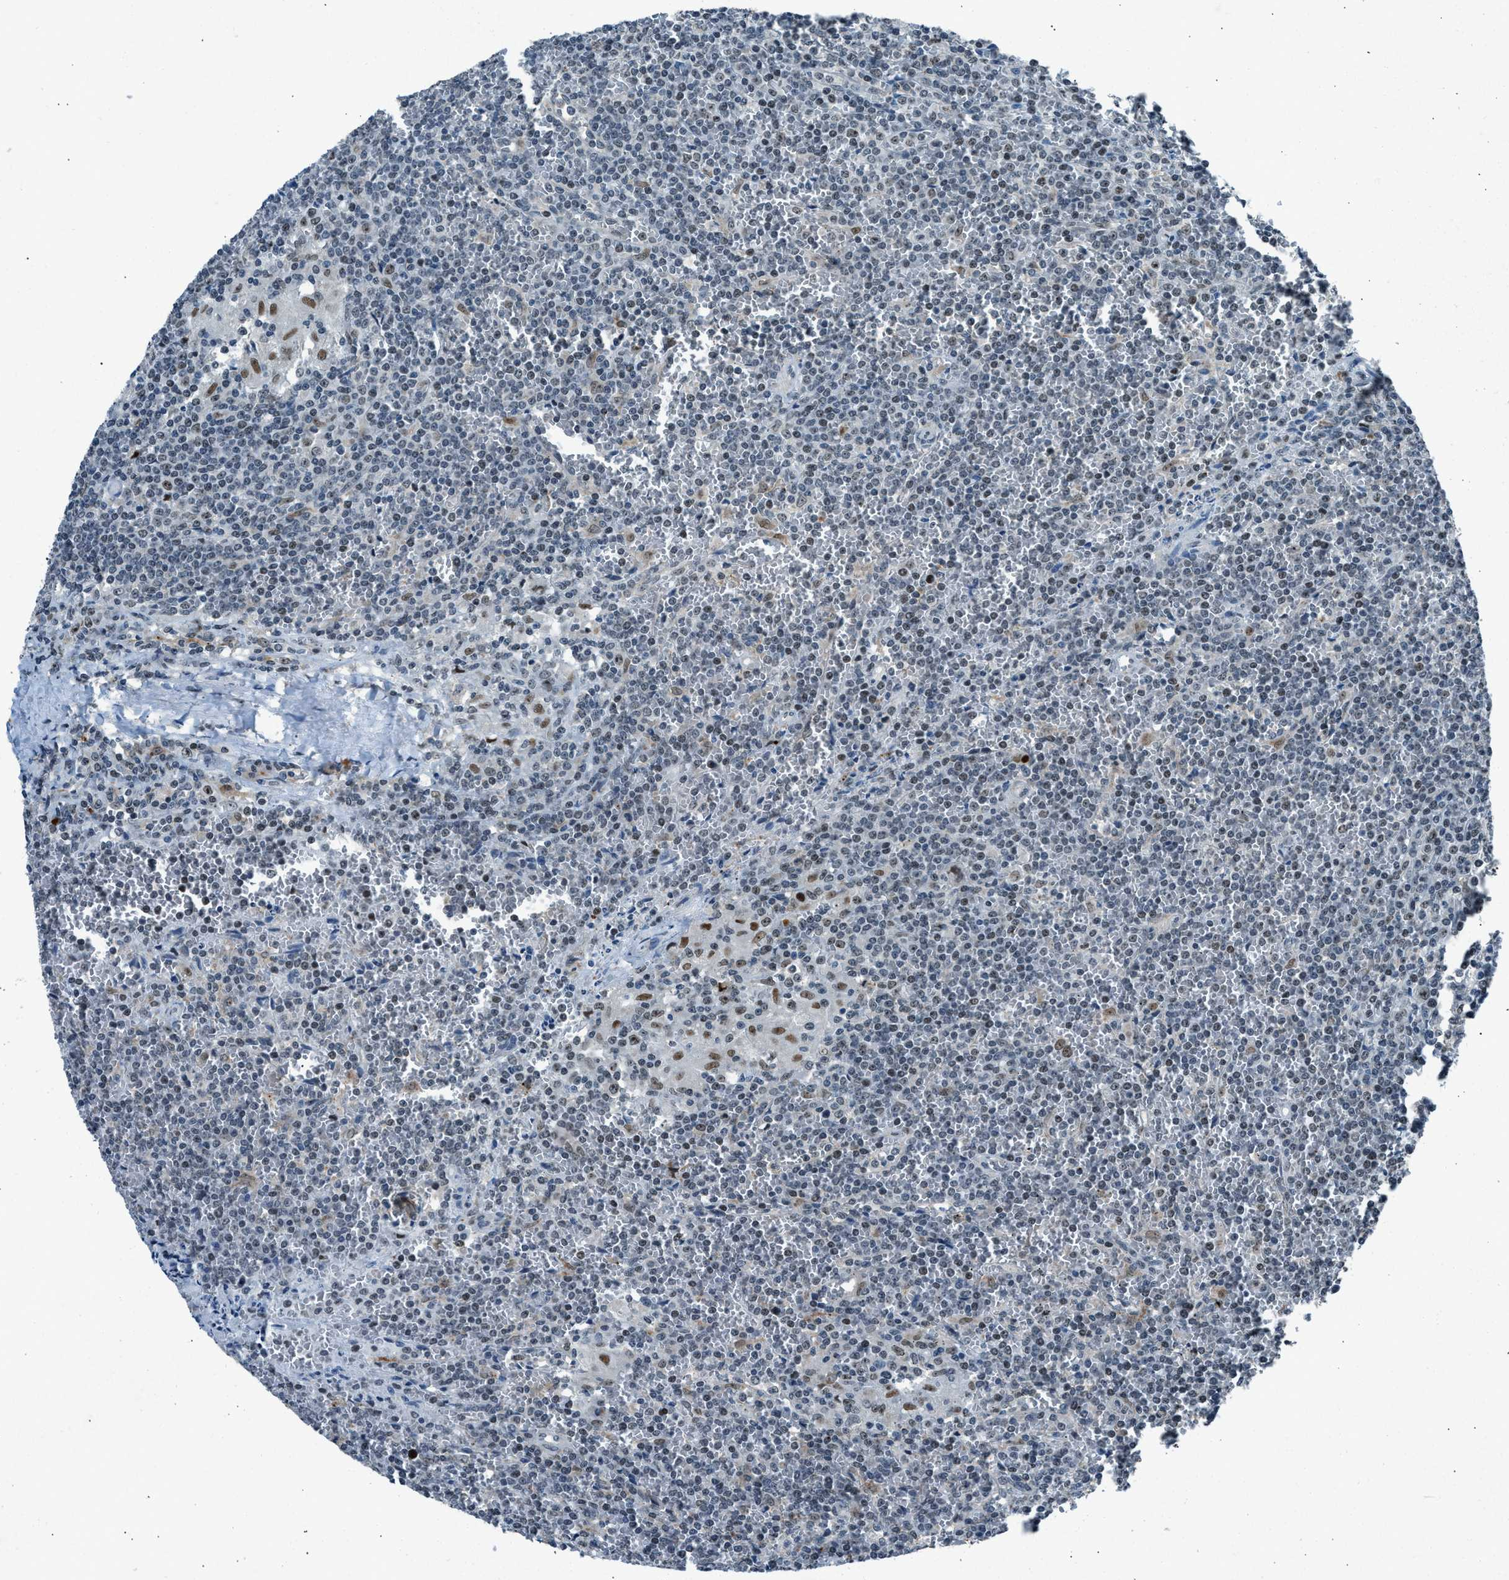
{"staining": {"intensity": "negative", "quantity": "none", "location": "none"}, "tissue": "lymphoma", "cell_type": "Tumor cells", "image_type": "cancer", "snomed": [{"axis": "morphology", "description": "Malignant lymphoma, non-Hodgkin's type, Low grade"}, {"axis": "topography", "description": "Spleen"}], "caption": "This is an IHC photomicrograph of human lymphoma. There is no positivity in tumor cells.", "gene": "ADCY1", "patient": {"sex": "female", "age": 19}}